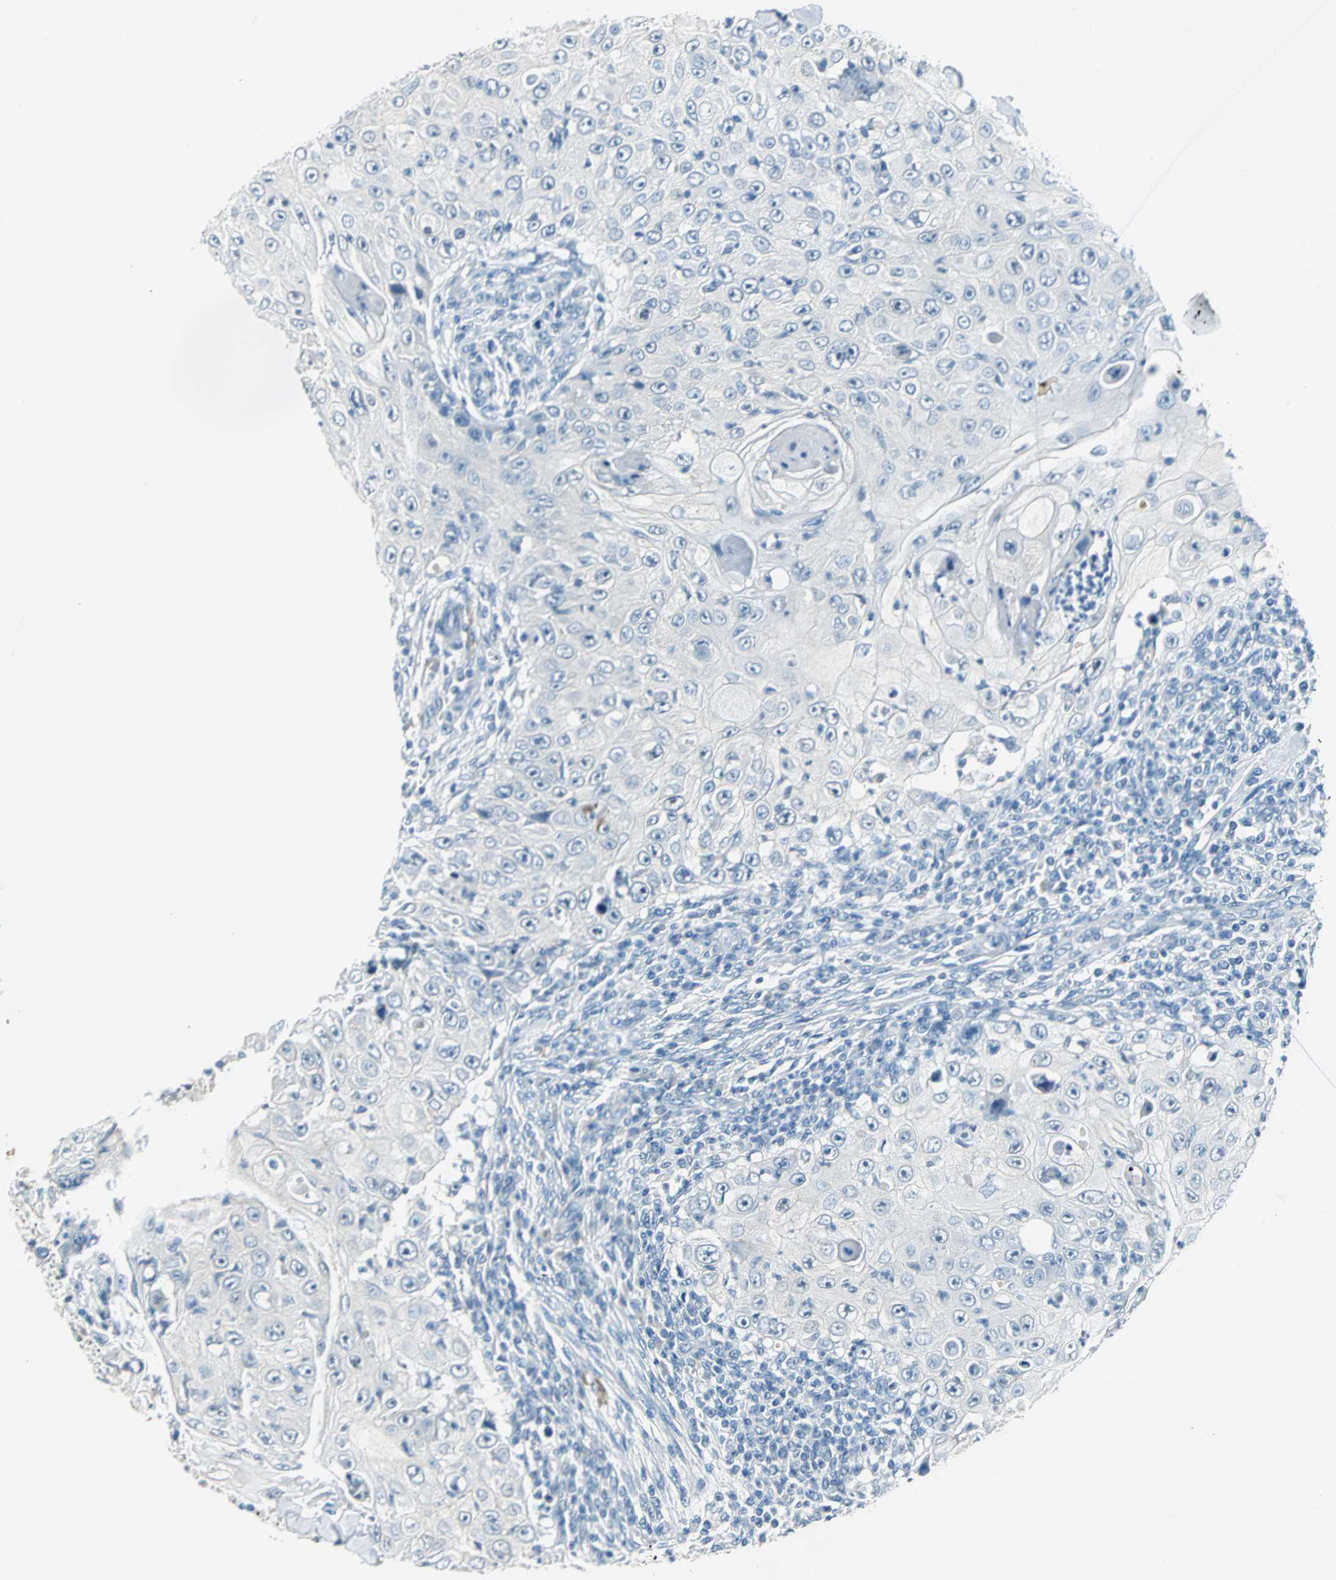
{"staining": {"intensity": "negative", "quantity": "none", "location": "none"}, "tissue": "skin cancer", "cell_type": "Tumor cells", "image_type": "cancer", "snomed": [{"axis": "morphology", "description": "Squamous cell carcinoma, NOS"}, {"axis": "topography", "description": "Skin"}], "caption": "Skin cancer was stained to show a protein in brown. There is no significant staining in tumor cells. (DAB (3,3'-diaminobenzidine) immunohistochemistry with hematoxylin counter stain).", "gene": "MUC7", "patient": {"sex": "male", "age": 86}}